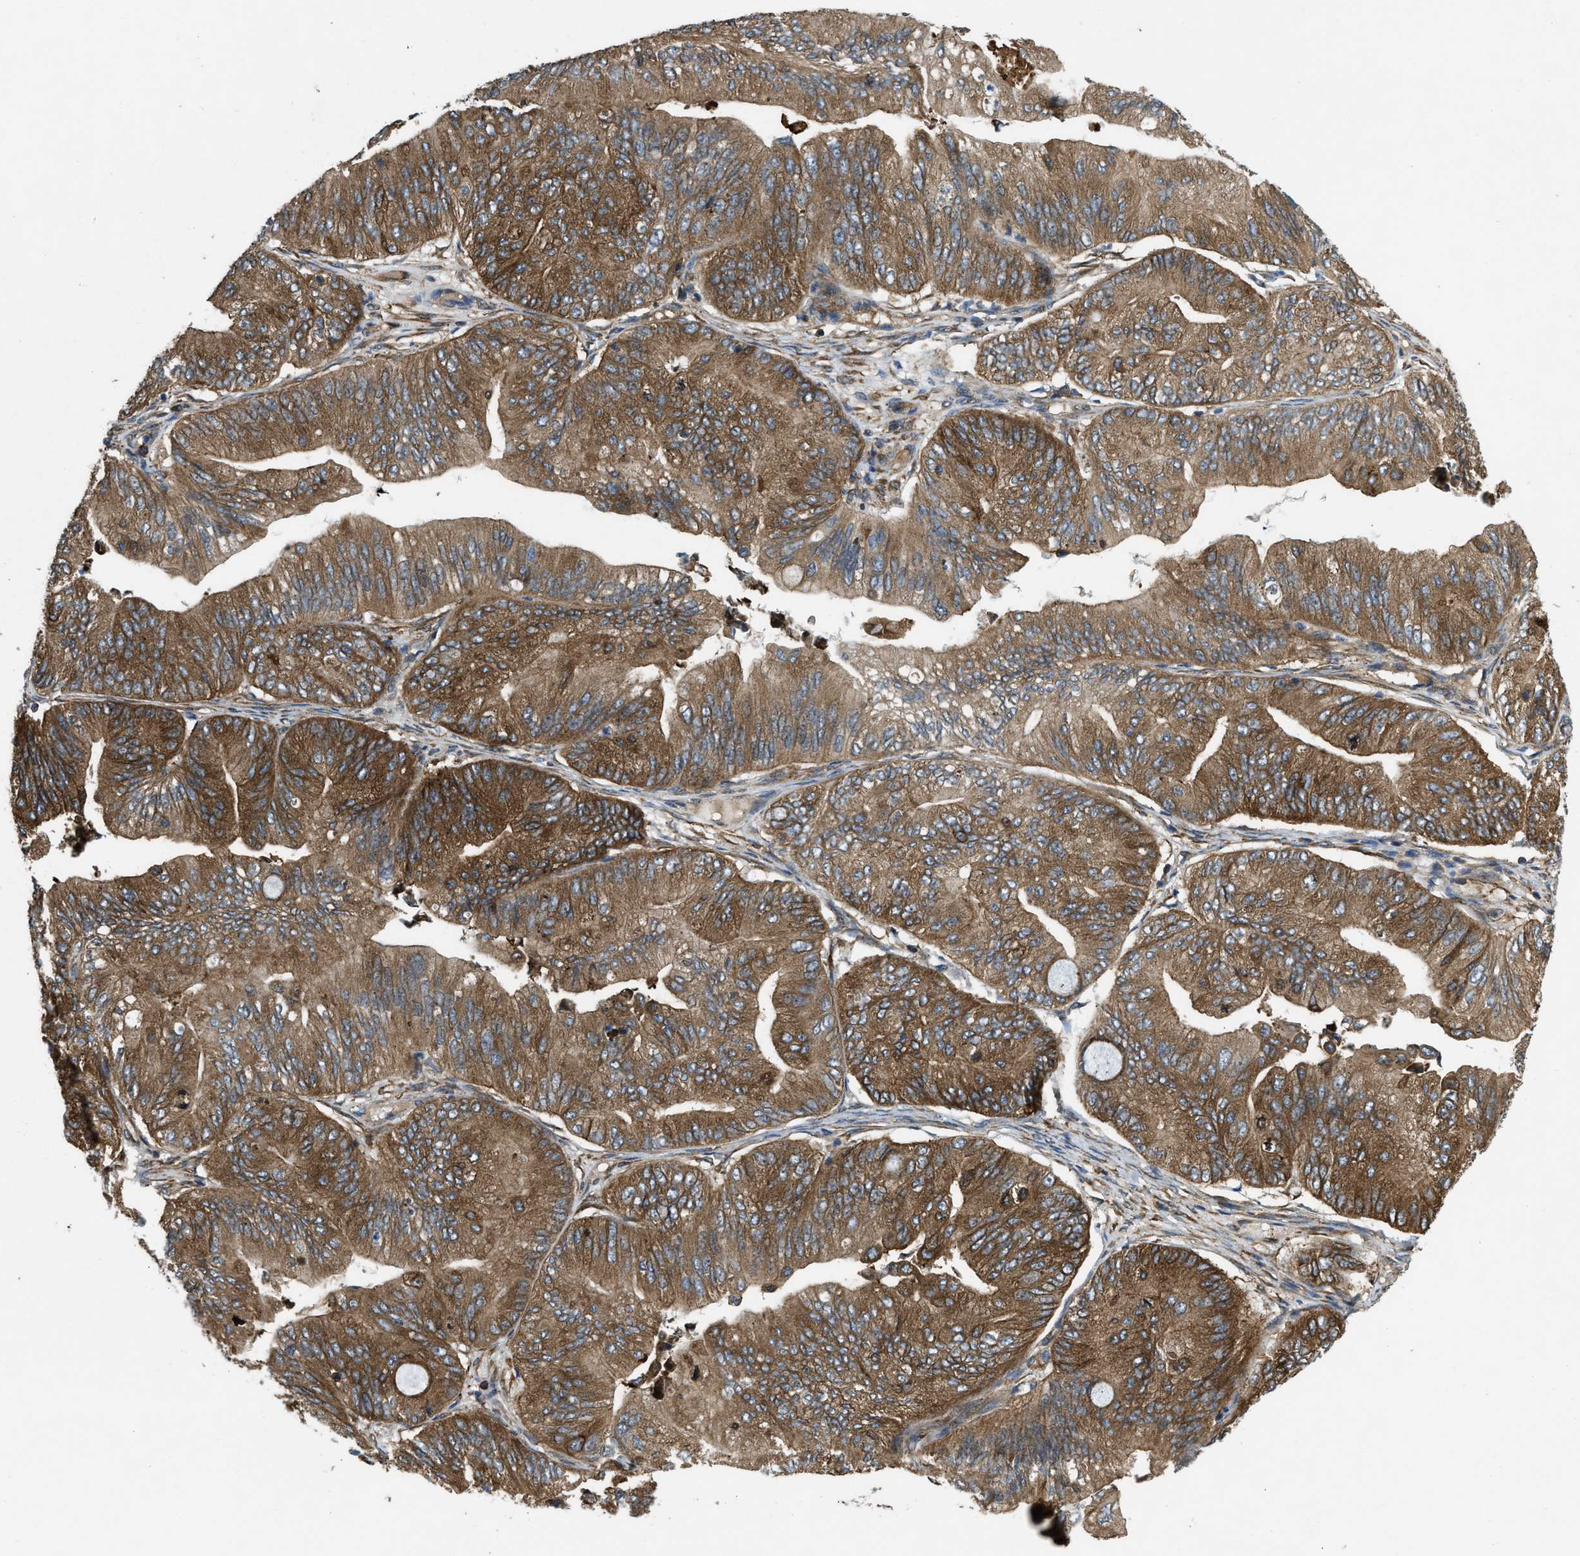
{"staining": {"intensity": "moderate", "quantity": ">75%", "location": "cytoplasmic/membranous"}, "tissue": "ovarian cancer", "cell_type": "Tumor cells", "image_type": "cancer", "snomed": [{"axis": "morphology", "description": "Cystadenocarcinoma, mucinous, NOS"}, {"axis": "topography", "description": "Ovary"}], "caption": "A high-resolution image shows immunohistochemistry (IHC) staining of ovarian cancer, which reveals moderate cytoplasmic/membranous staining in about >75% of tumor cells.", "gene": "RASGRF2", "patient": {"sex": "female", "age": 61}}